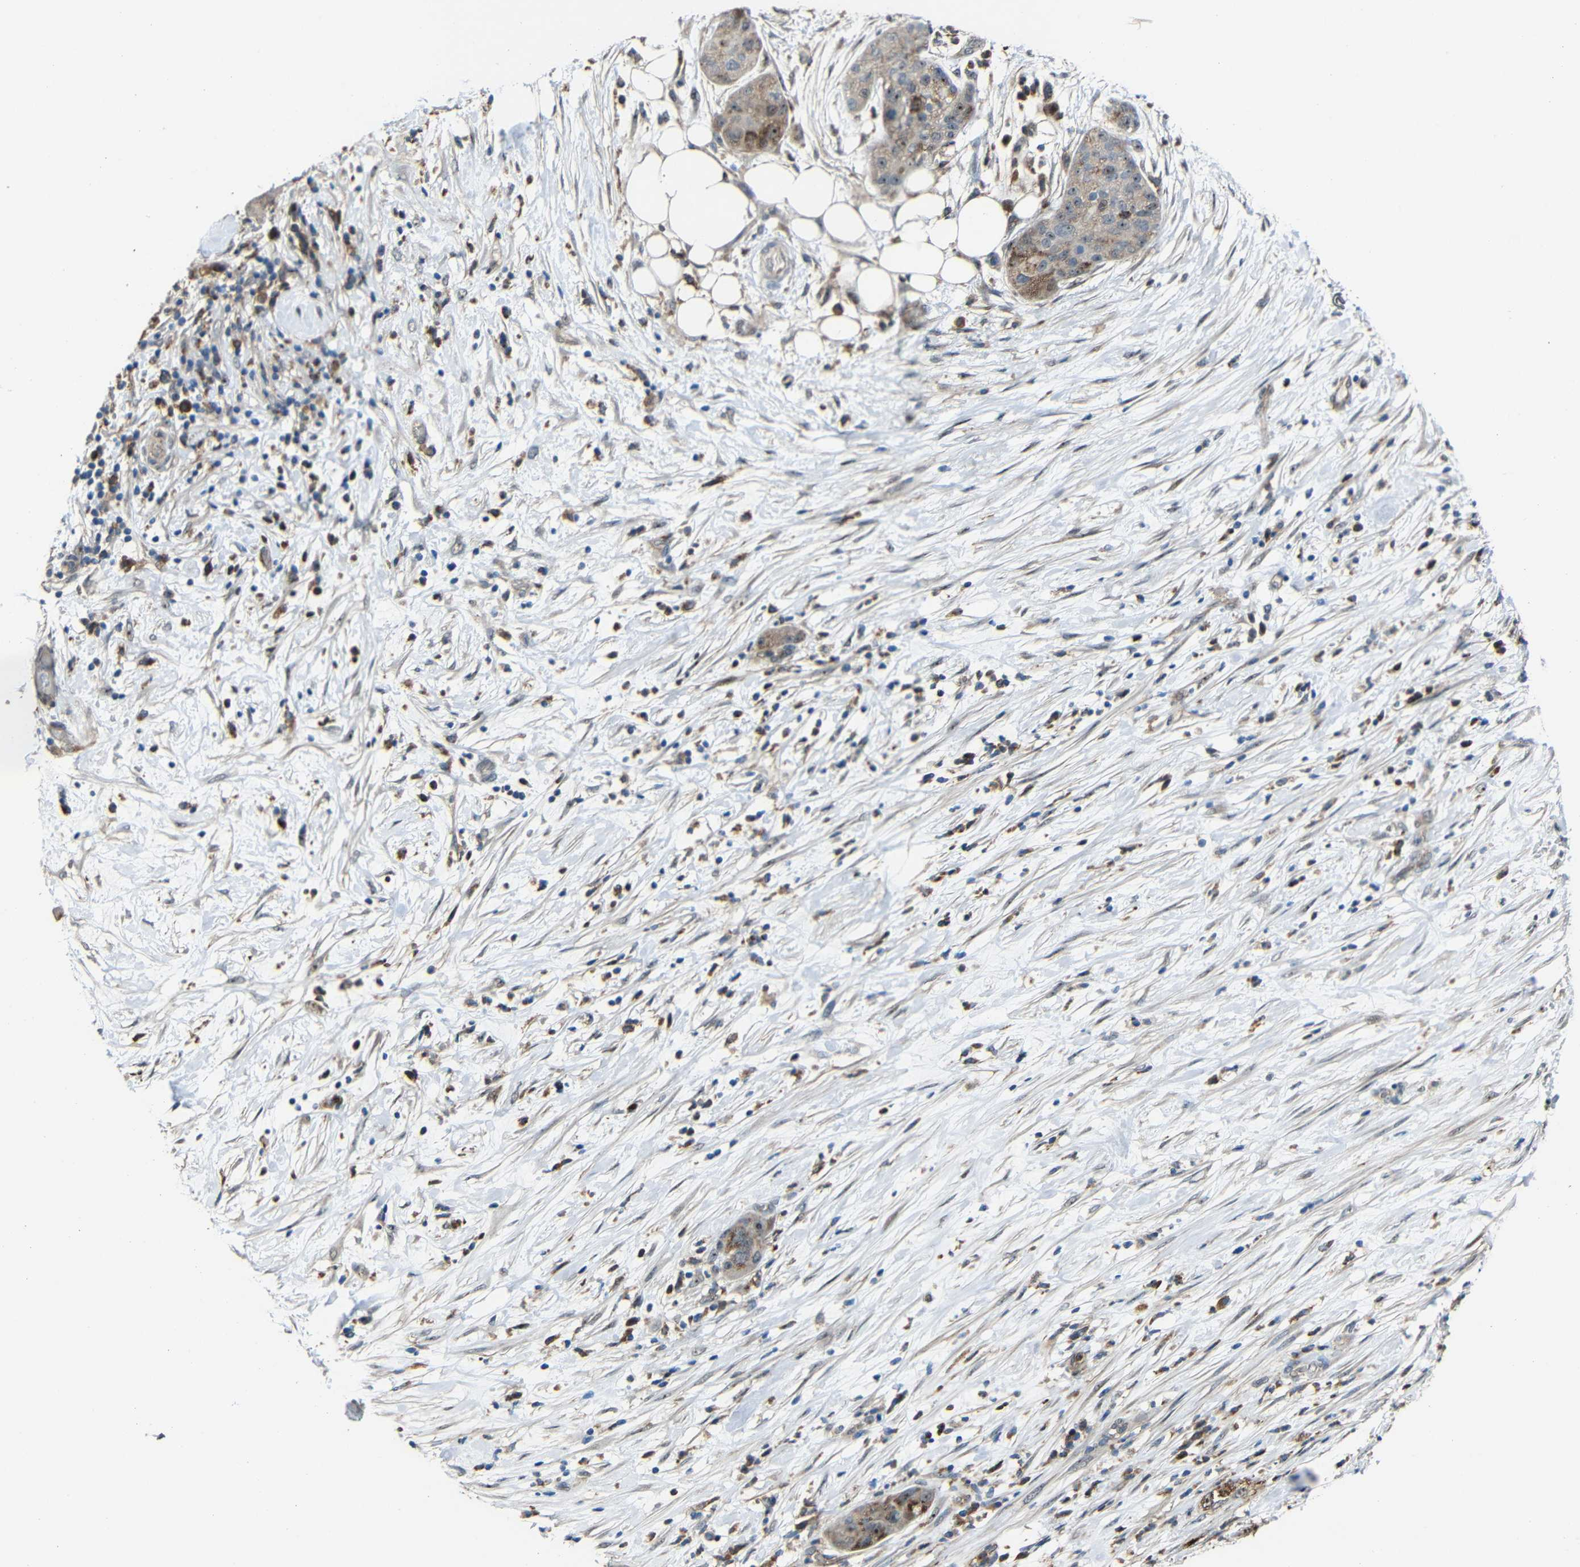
{"staining": {"intensity": "moderate", "quantity": "25%-75%", "location": "cytoplasmic/membranous,nuclear"}, "tissue": "pancreatic cancer", "cell_type": "Tumor cells", "image_type": "cancer", "snomed": [{"axis": "morphology", "description": "Adenocarcinoma, NOS"}, {"axis": "topography", "description": "Pancreas"}], "caption": "Protein staining reveals moderate cytoplasmic/membranous and nuclear expression in approximately 25%-75% of tumor cells in pancreatic adenocarcinoma. Nuclei are stained in blue.", "gene": "DNAJC5", "patient": {"sex": "female", "age": 78}}